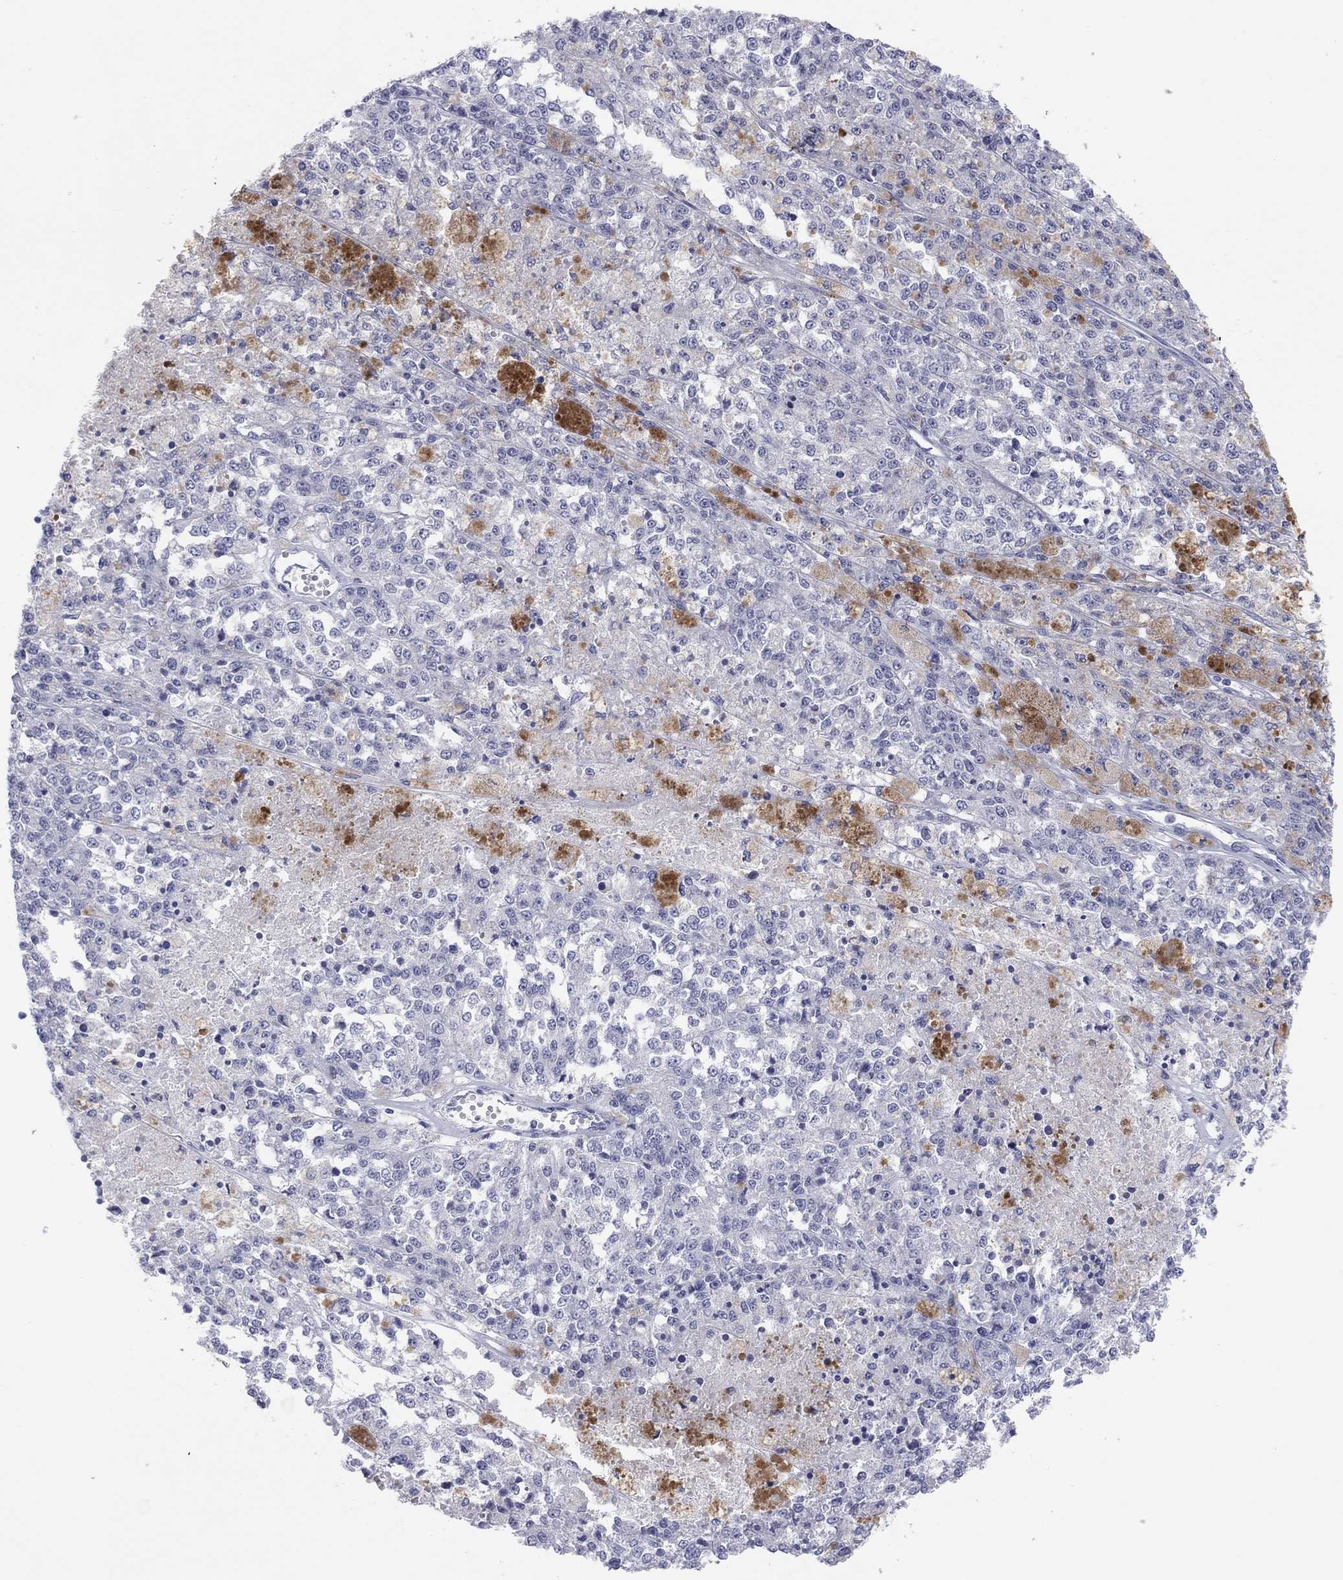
{"staining": {"intensity": "negative", "quantity": "none", "location": "none"}, "tissue": "melanoma", "cell_type": "Tumor cells", "image_type": "cancer", "snomed": [{"axis": "morphology", "description": "Malignant melanoma, Metastatic site"}, {"axis": "topography", "description": "Lymph node"}], "caption": "DAB immunohistochemical staining of human malignant melanoma (metastatic site) reveals no significant staining in tumor cells.", "gene": "CPNE6", "patient": {"sex": "female", "age": 64}}